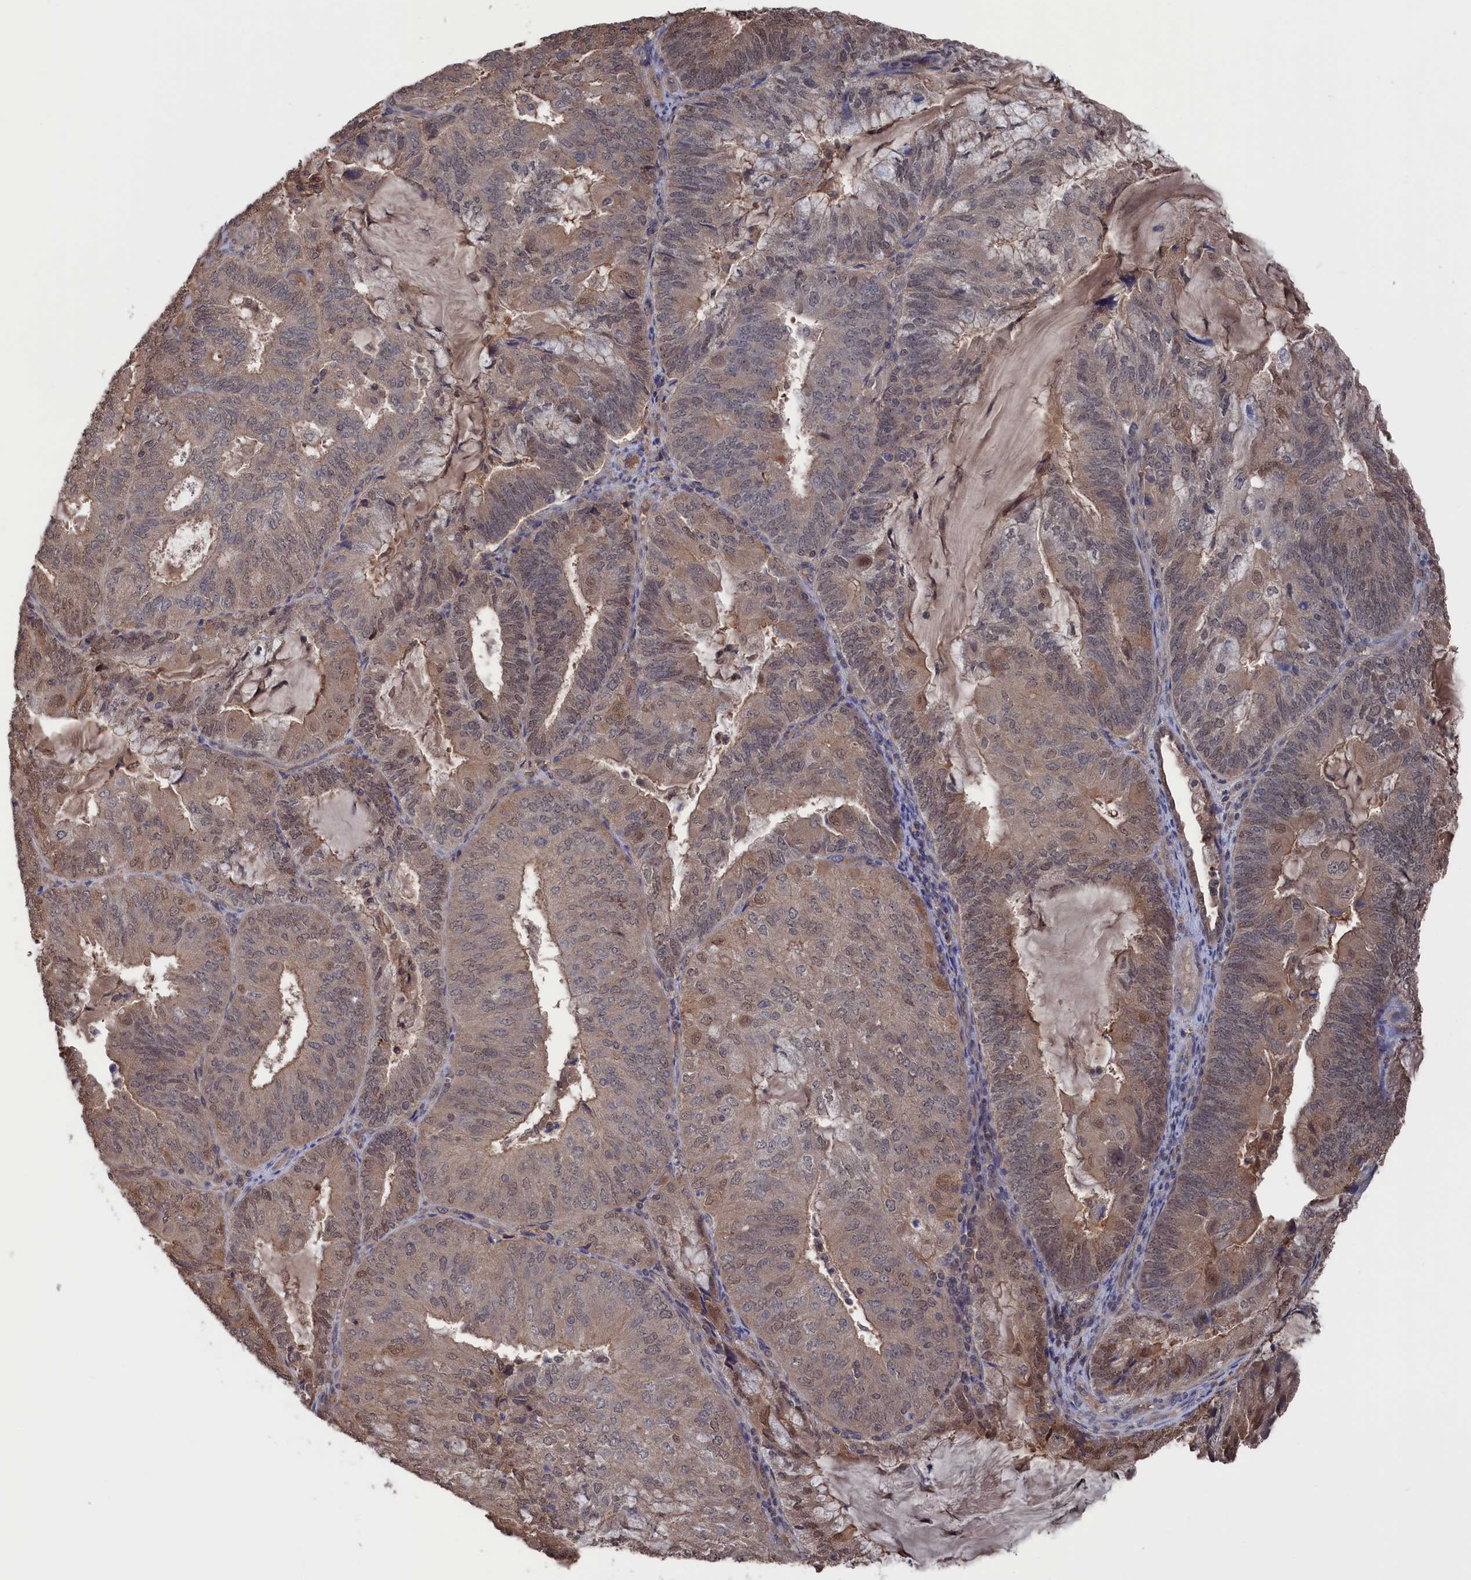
{"staining": {"intensity": "moderate", "quantity": ">75%", "location": "cytoplasmic/membranous,nuclear"}, "tissue": "endometrial cancer", "cell_type": "Tumor cells", "image_type": "cancer", "snomed": [{"axis": "morphology", "description": "Adenocarcinoma, NOS"}, {"axis": "topography", "description": "Endometrium"}], "caption": "This photomicrograph demonstrates IHC staining of human endometrial cancer, with medium moderate cytoplasmic/membranous and nuclear positivity in approximately >75% of tumor cells.", "gene": "NUTF2", "patient": {"sex": "female", "age": 81}}